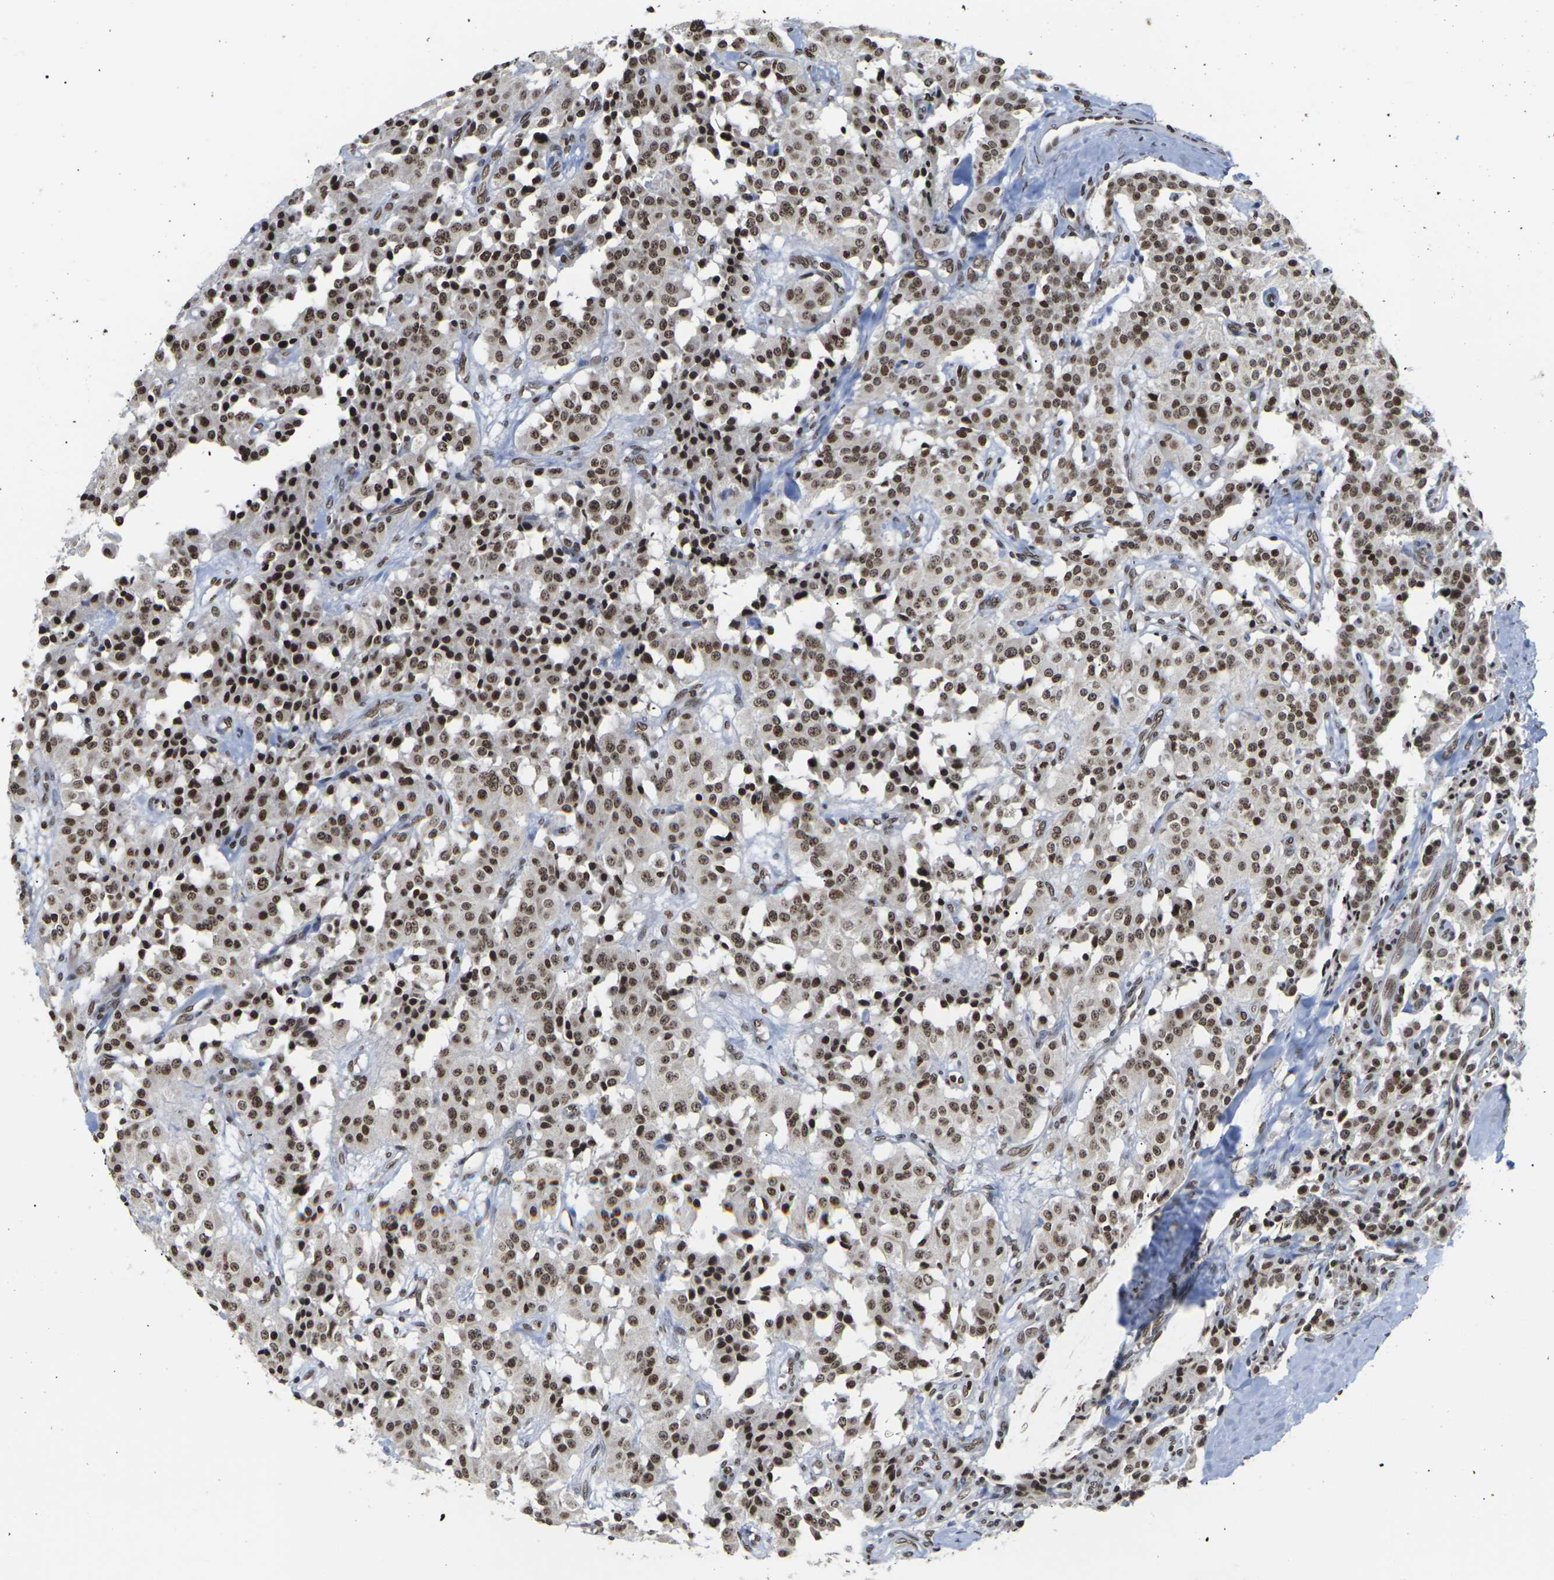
{"staining": {"intensity": "strong", "quantity": ">75%", "location": "nuclear"}, "tissue": "carcinoid", "cell_type": "Tumor cells", "image_type": "cancer", "snomed": [{"axis": "morphology", "description": "Carcinoid, malignant, NOS"}, {"axis": "topography", "description": "Lung"}], "caption": "Immunohistochemistry (DAB (3,3'-diaminobenzidine)) staining of carcinoid (malignant) shows strong nuclear protein staining in approximately >75% of tumor cells.", "gene": "ETV5", "patient": {"sex": "male", "age": 30}}